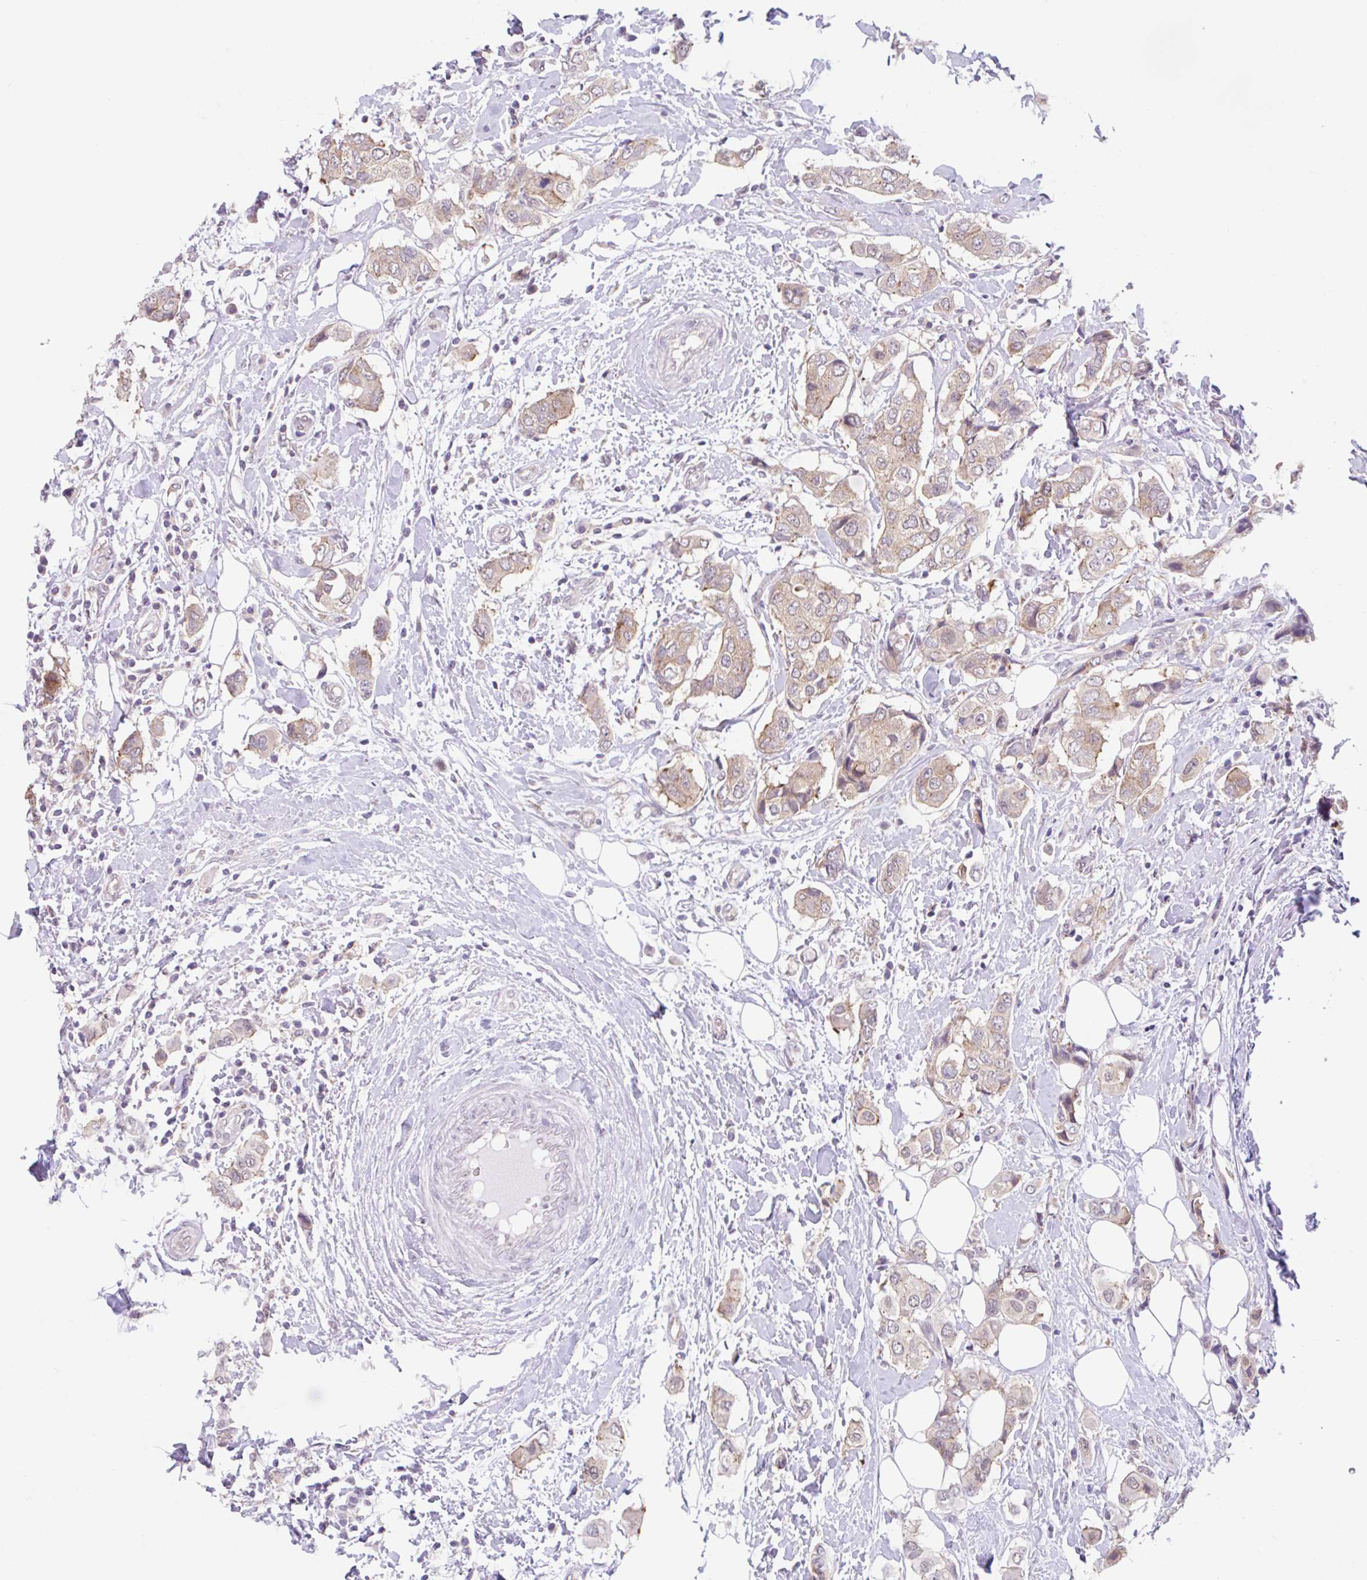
{"staining": {"intensity": "weak", "quantity": "25%-75%", "location": "cytoplasmic/membranous"}, "tissue": "breast cancer", "cell_type": "Tumor cells", "image_type": "cancer", "snomed": [{"axis": "morphology", "description": "Lobular carcinoma"}, {"axis": "topography", "description": "Breast"}], "caption": "Immunohistochemistry (IHC) staining of breast cancer, which displays low levels of weak cytoplasmic/membranous staining in about 25%-75% of tumor cells indicating weak cytoplasmic/membranous protein staining. The staining was performed using DAB (3,3'-diaminobenzidine) (brown) for protein detection and nuclei were counterstained in hematoxylin (blue).", "gene": "RALBP1", "patient": {"sex": "female", "age": 51}}